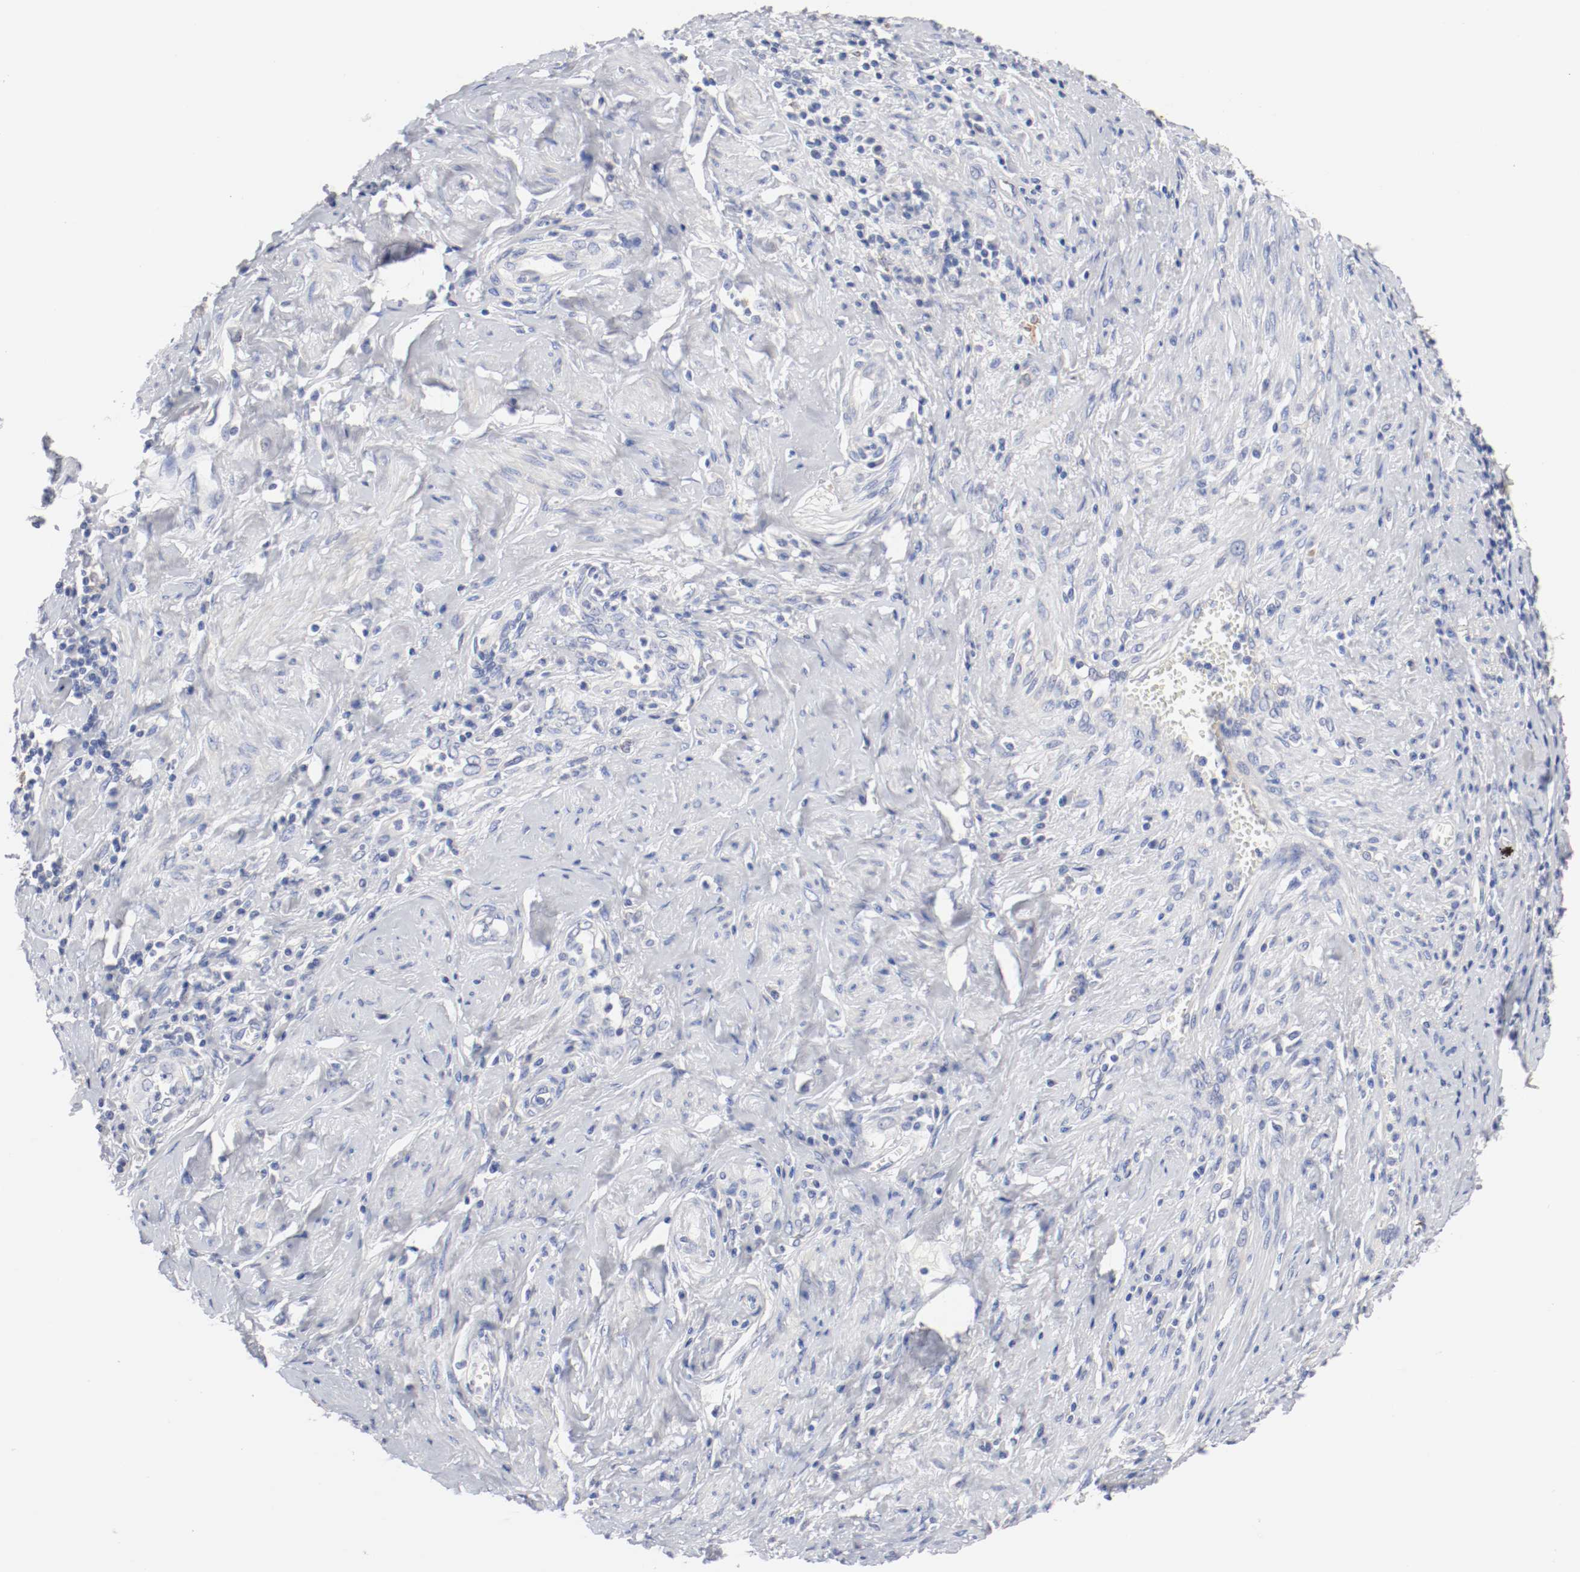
{"staining": {"intensity": "negative", "quantity": "none", "location": "none"}, "tissue": "cervical cancer", "cell_type": "Tumor cells", "image_type": "cancer", "snomed": [{"axis": "morphology", "description": "Squamous cell carcinoma, NOS"}, {"axis": "topography", "description": "Cervix"}], "caption": "High power microscopy image of an IHC photomicrograph of squamous cell carcinoma (cervical), revealing no significant positivity in tumor cells.", "gene": "FGFBP1", "patient": {"sex": "female", "age": 53}}